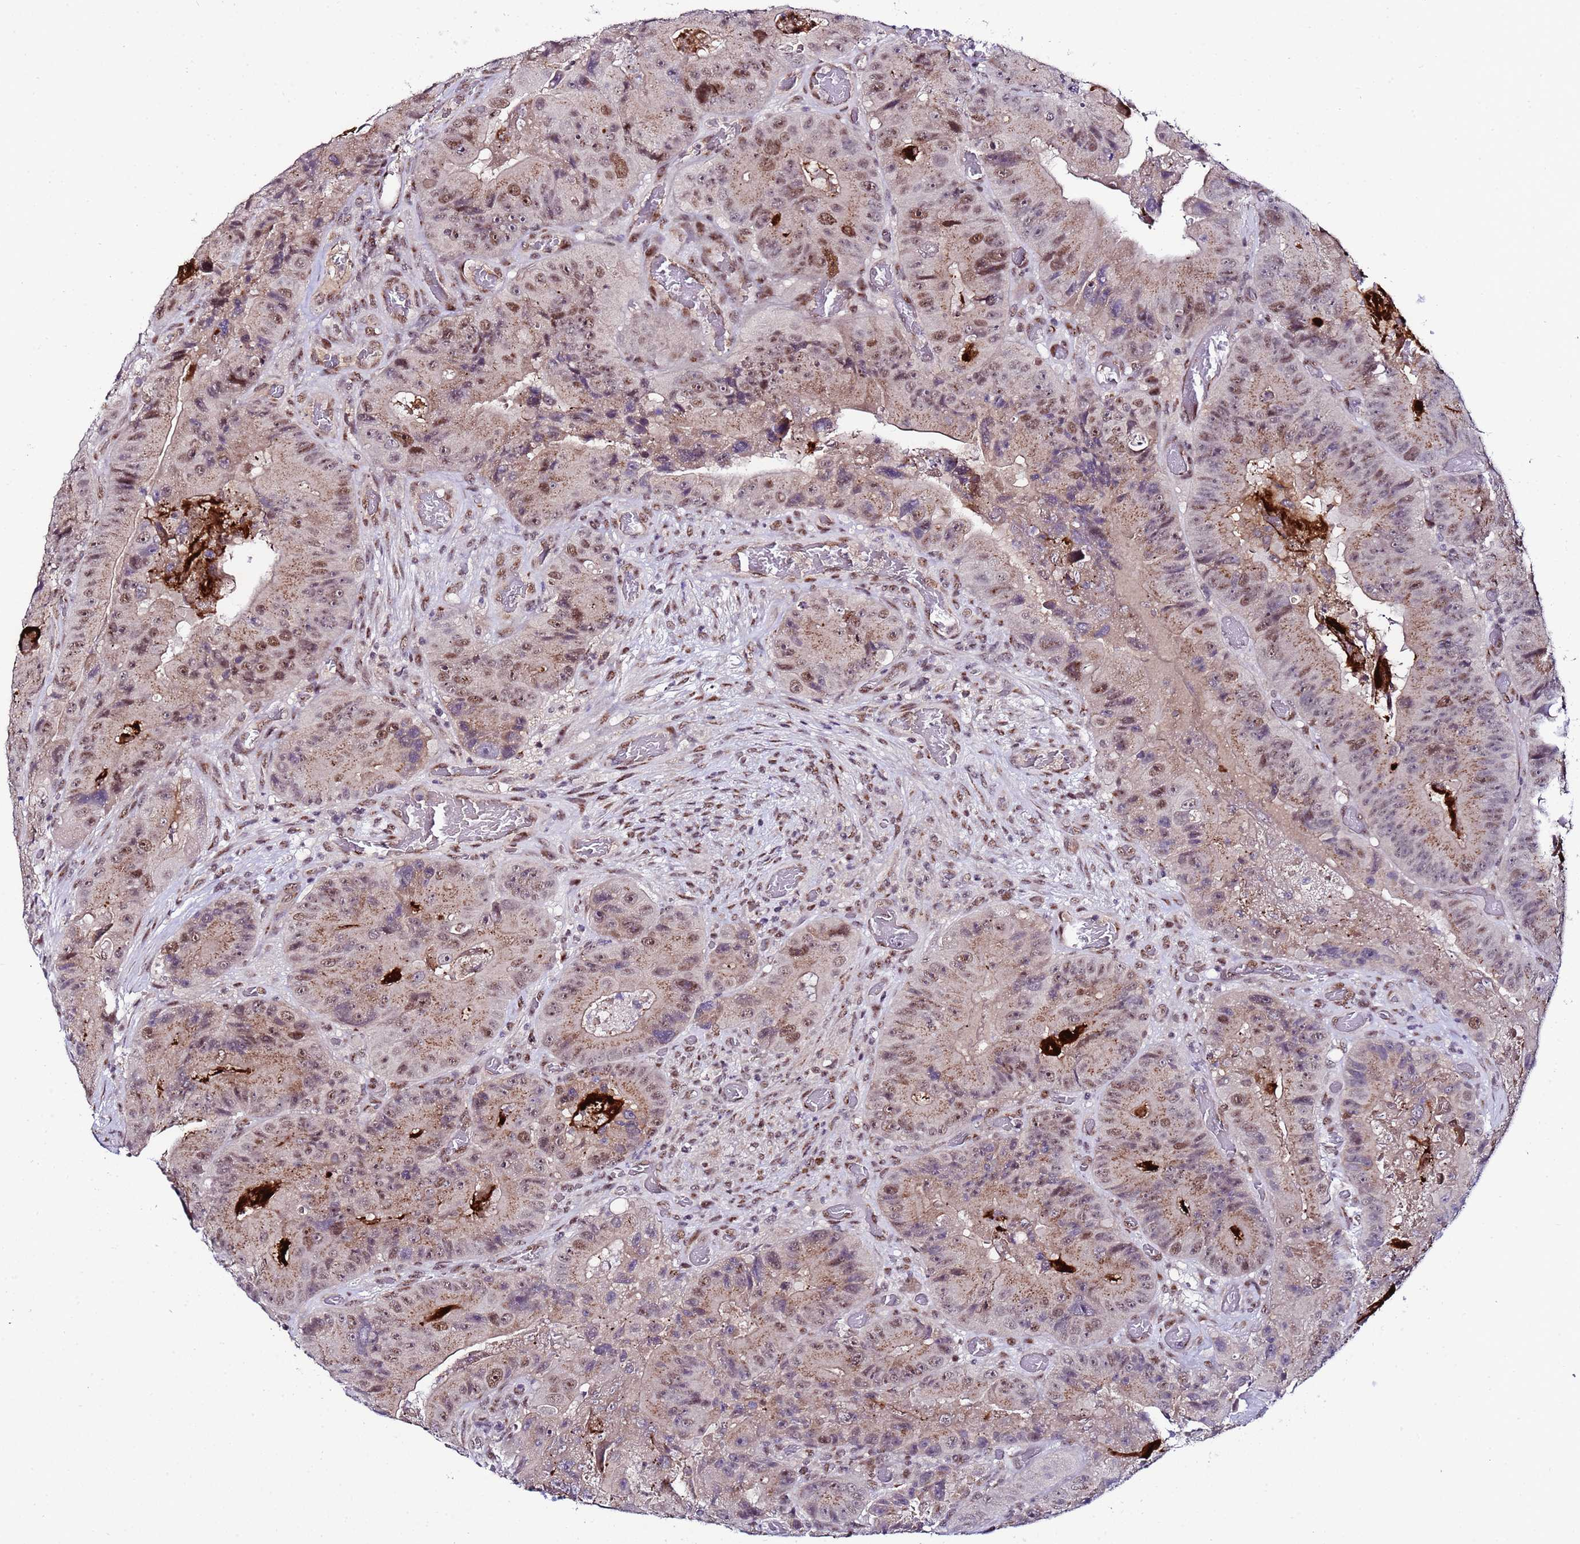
{"staining": {"intensity": "moderate", "quantity": ">75%", "location": "cytoplasmic/membranous,nuclear"}, "tissue": "colorectal cancer", "cell_type": "Tumor cells", "image_type": "cancer", "snomed": [{"axis": "morphology", "description": "Adenocarcinoma, NOS"}, {"axis": "topography", "description": "Colon"}], "caption": "Colorectal cancer tissue displays moderate cytoplasmic/membranous and nuclear expression in approximately >75% of tumor cells", "gene": "C19orf47", "patient": {"sex": "female", "age": 86}}